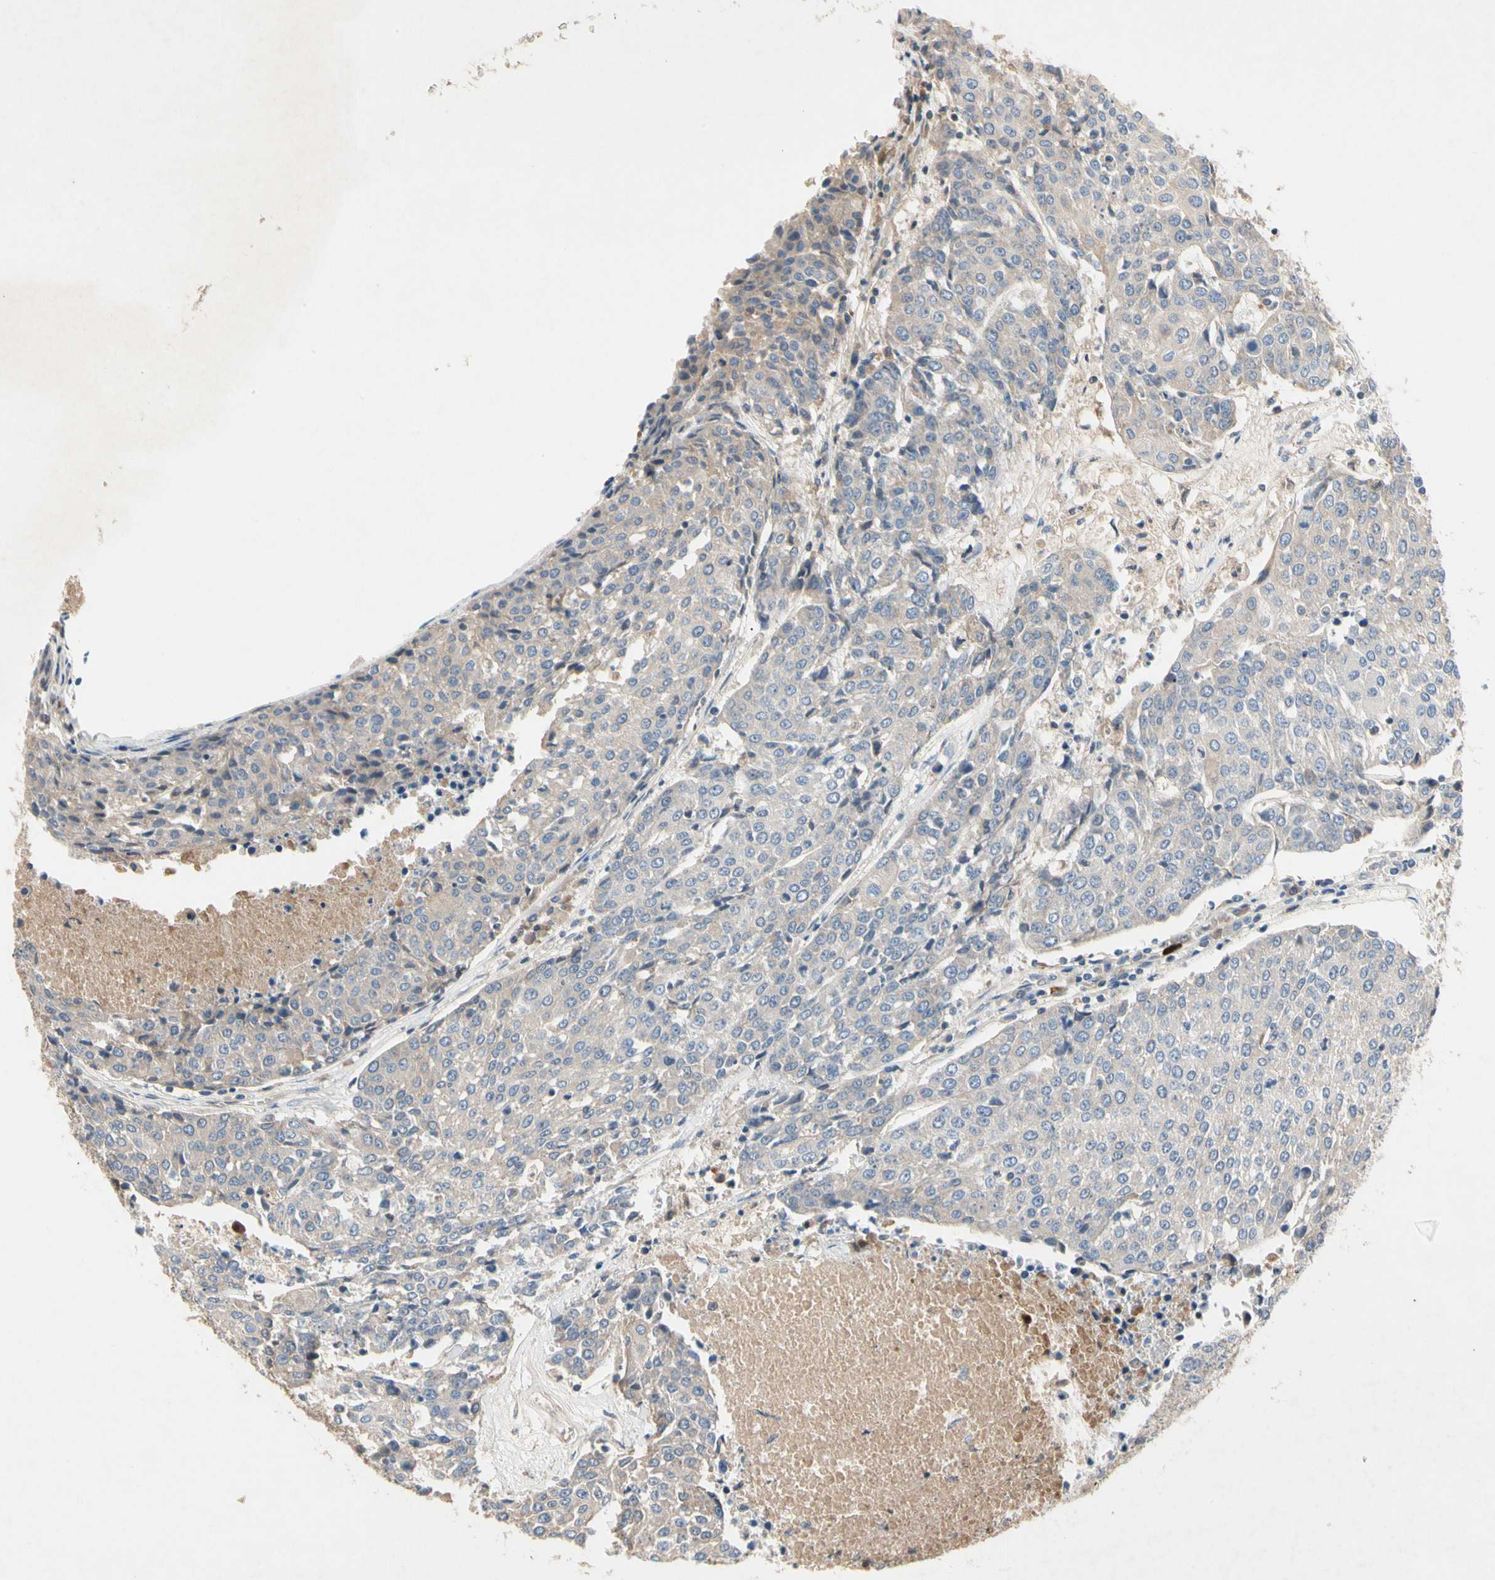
{"staining": {"intensity": "negative", "quantity": "none", "location": "none"}, "tissue": "urothelial cancer", "cell_type": "Tumor cells", "image_type": "cancer", "snomed": [{"axis": "morphology", "description": "Urothelial carcinoma, High grade"}, {"axis": "topography", "description": "Urinary bladder"}], "caption": "IHC micrograph of human high-grade urothelial carcinoma stained for a protein (brown), which reveals no positivity in tumor cells.", "gene": "CRTAC1", "patient": {"sex": "female", "age": 85}}